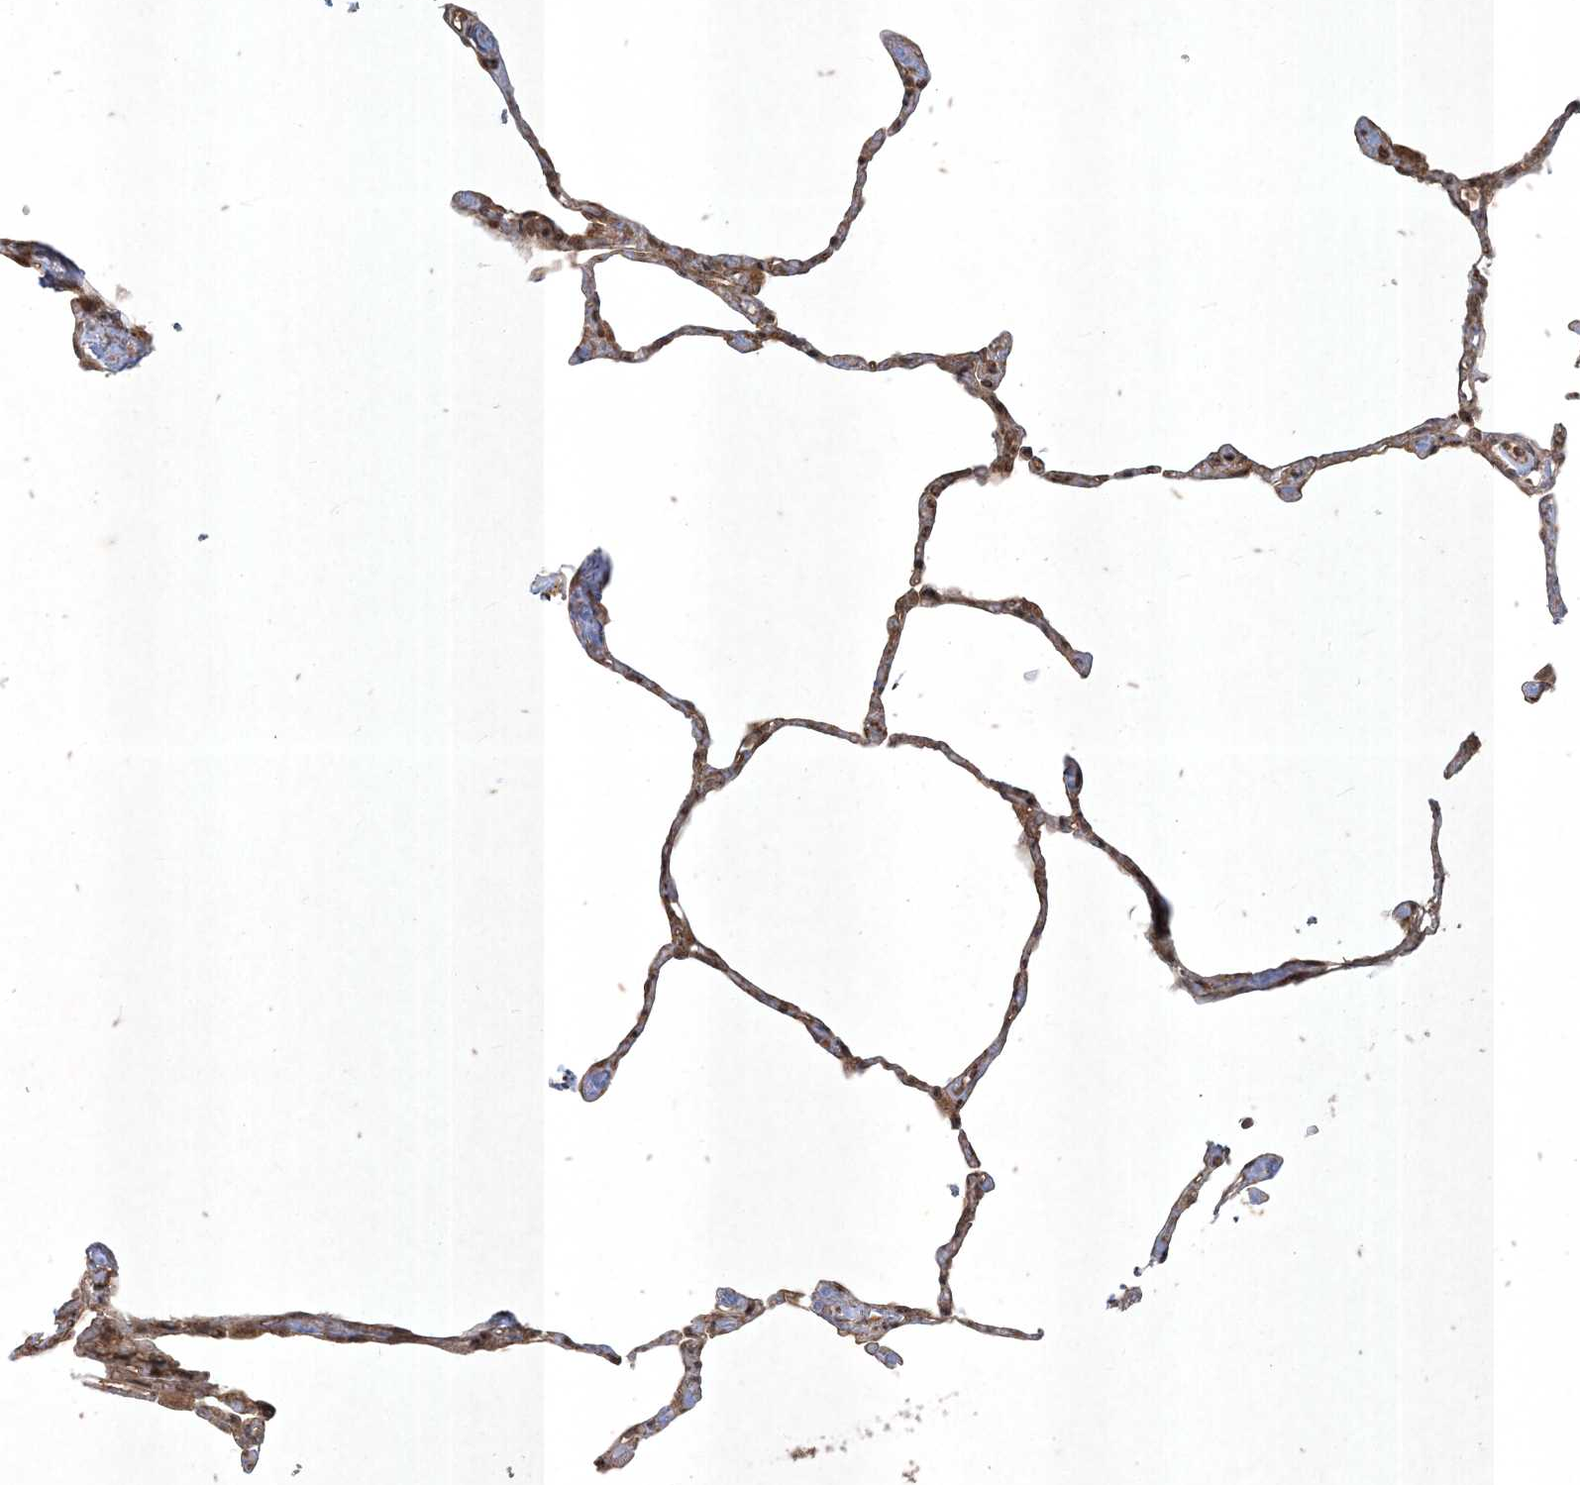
{"staining": {"intensity": "moderate", "quantity": "<25%", "location": "cytoplasmic/membranous"}, "tissue": "lung", "cell_type": "Alveolar cells", "image_type": "normal", "snomed": [{"axis": "morphology", "description": "Normal tissue, NOS"}, {"axis": "topography", "description": "Lung"}], "caption": "A brown stain labels moderate cytoplasmic/membranous expression of a protein in alveolar cells of normal human lung. (Brightfield microscopy of DAB IHC at high magnification).", "gene": "RRAS", "patient": {"sex": "male", "age": 65}}